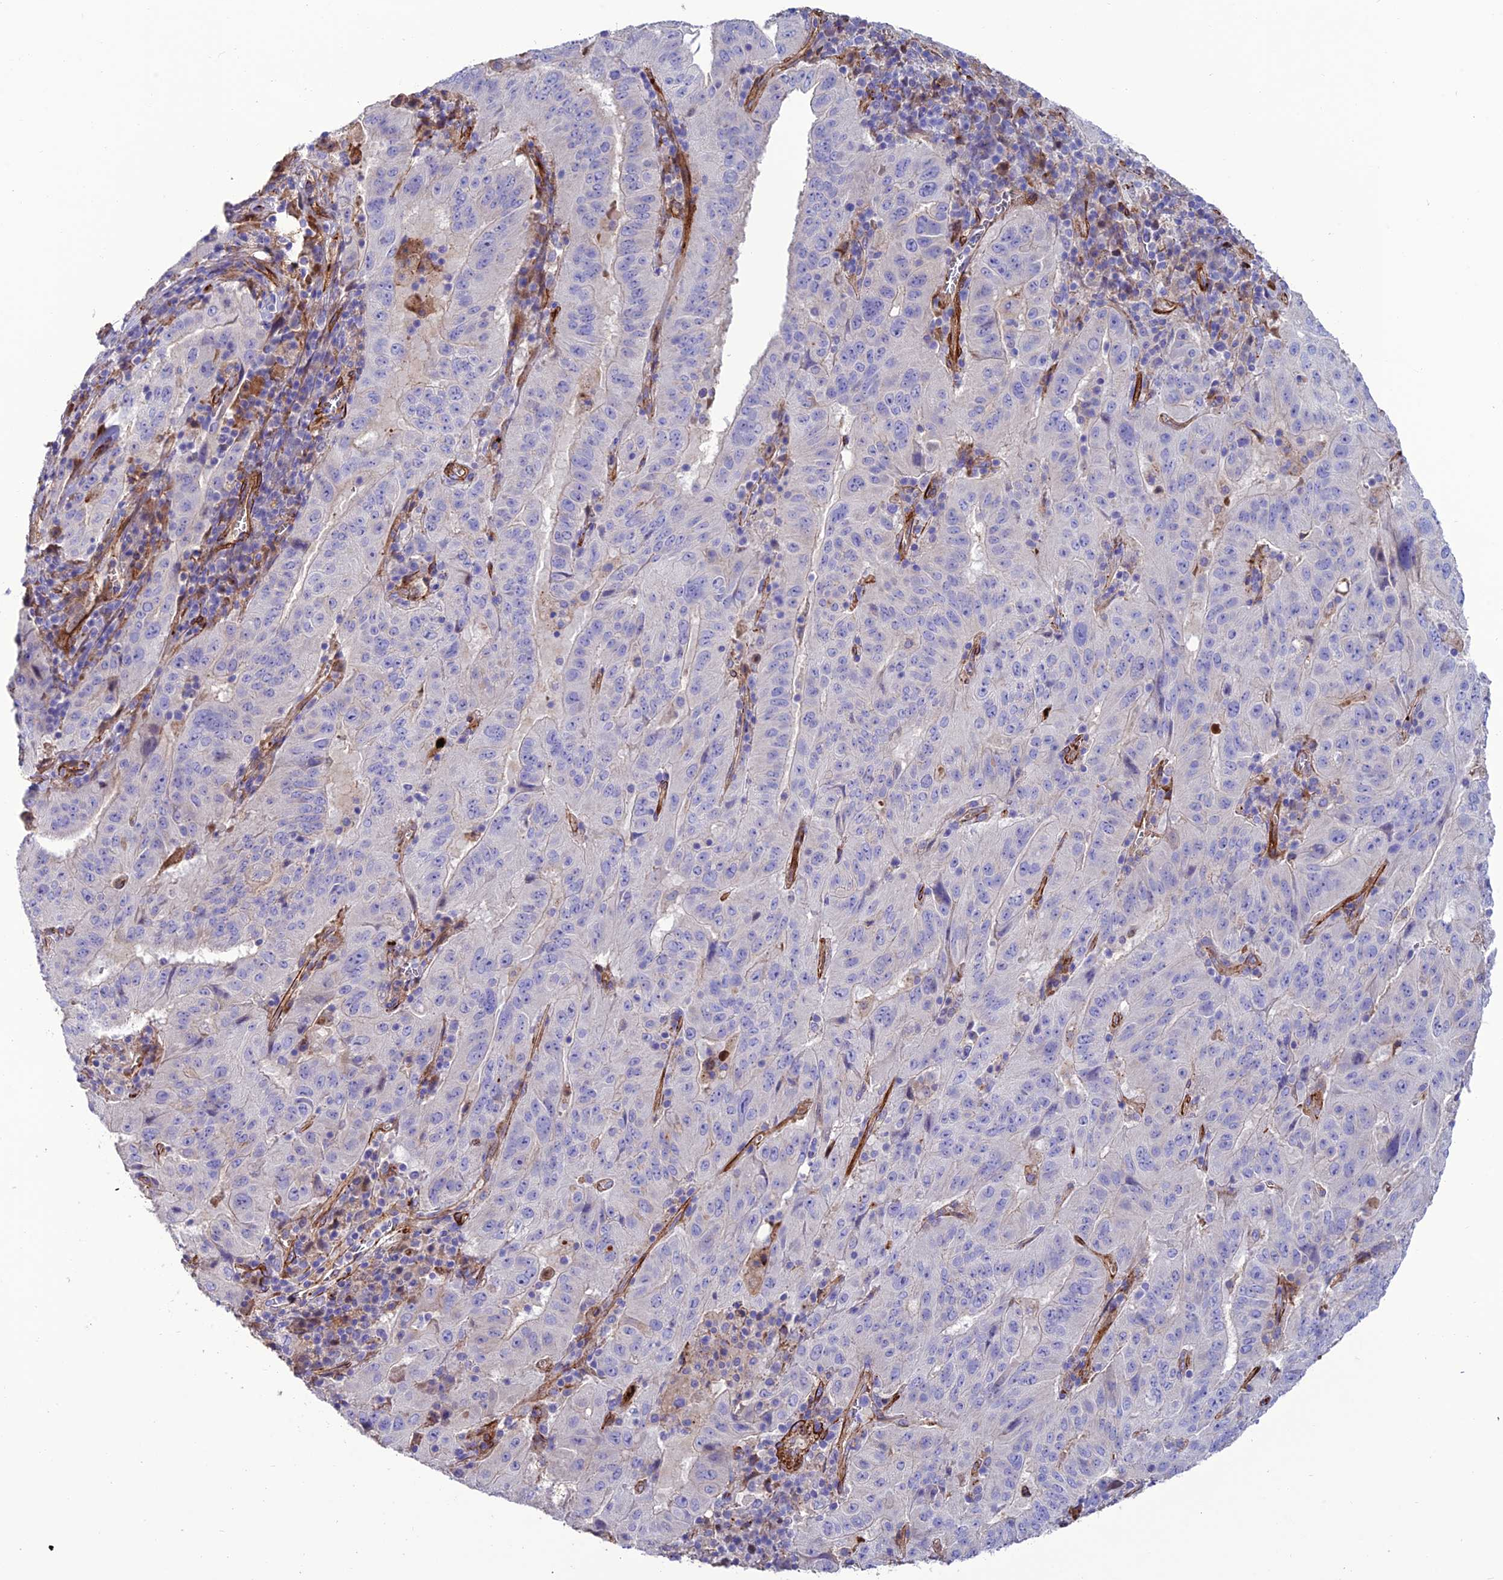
{"staining": {"intensity": "negative", "quantity": "none", "location": "none"}, "tissue": "pancreatic cancer", "cell_type": "Tumor cells", "image_type": "cancer", "snomed": [{"axis": "morphology", "description": "Adenocarcinoma, NOS"}, {"axis": "topography", "description": "Pancreas"}], "caption": "High magnification brightfield microscopy of pancreatic cancer stained with DAB (3,3'-diaminobenzidine) (brown) and counterstained with hematoxylin (blue): tumor cells show no significant staining.", "gene": "REX1BD", "patient": {"sex": "male", "age": 63}}